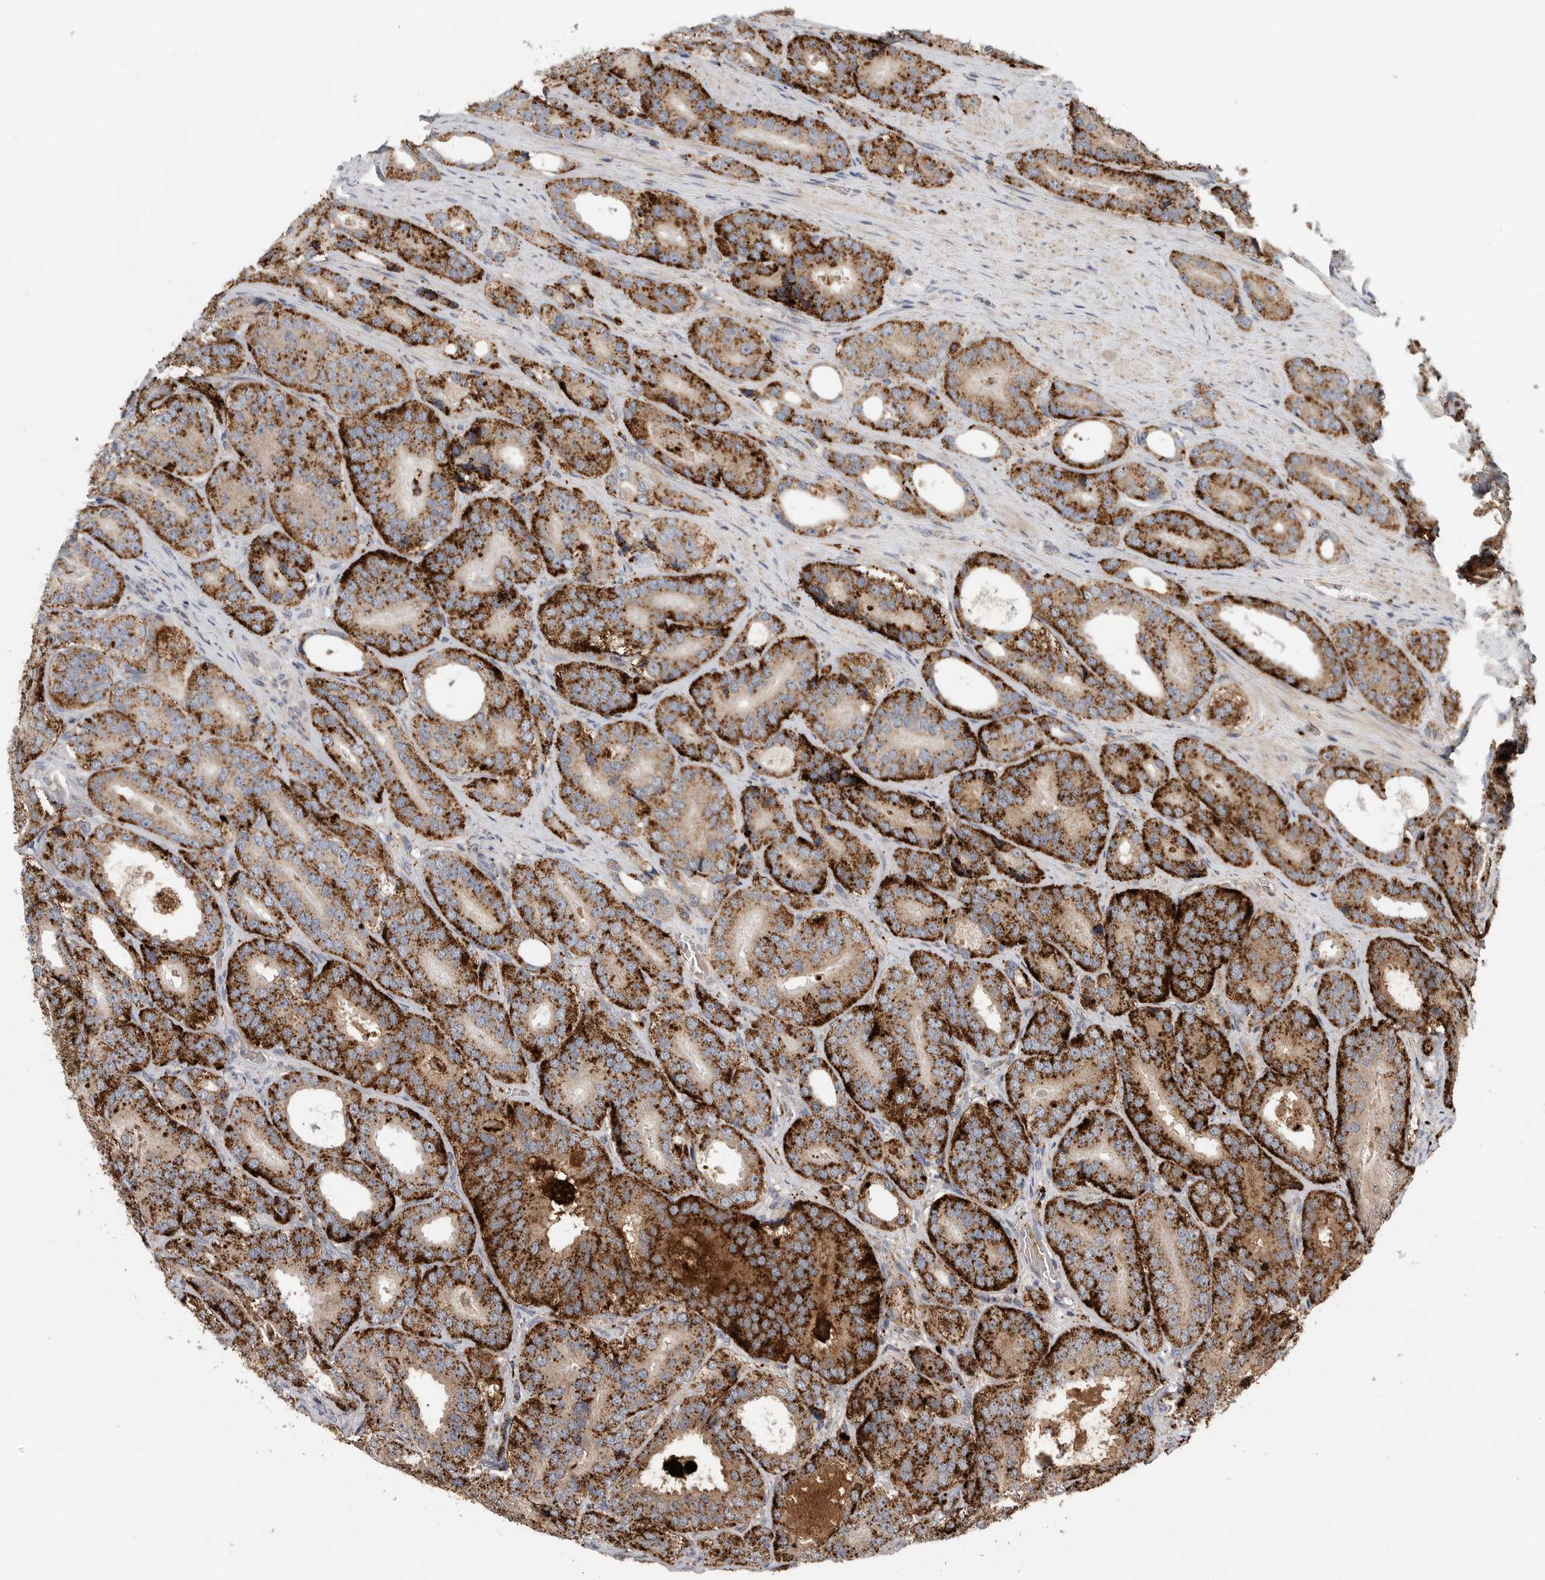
{"staining": {"intensity": "strong", "quantity": ">75%", "location": "cytoplasmic/membranous"}, "tissue": "prostate cancer", "cell_type": "Tumor cells", "image_type": "cancer", "snomed": [{"axis": "morphology", "description": "Adenocarcinoma, High grade"}, {"axis": "topography", "description": "Prostate"}], "caption": "DAB immunohistochemical staining of adenocarcinoma (high-grade) (prostate) shows strong cytoplasmic/membranous protein expression in about >75% of tumor cells.", "gene": "GALNS", "patient": {"sex": "male", "age": 56}}